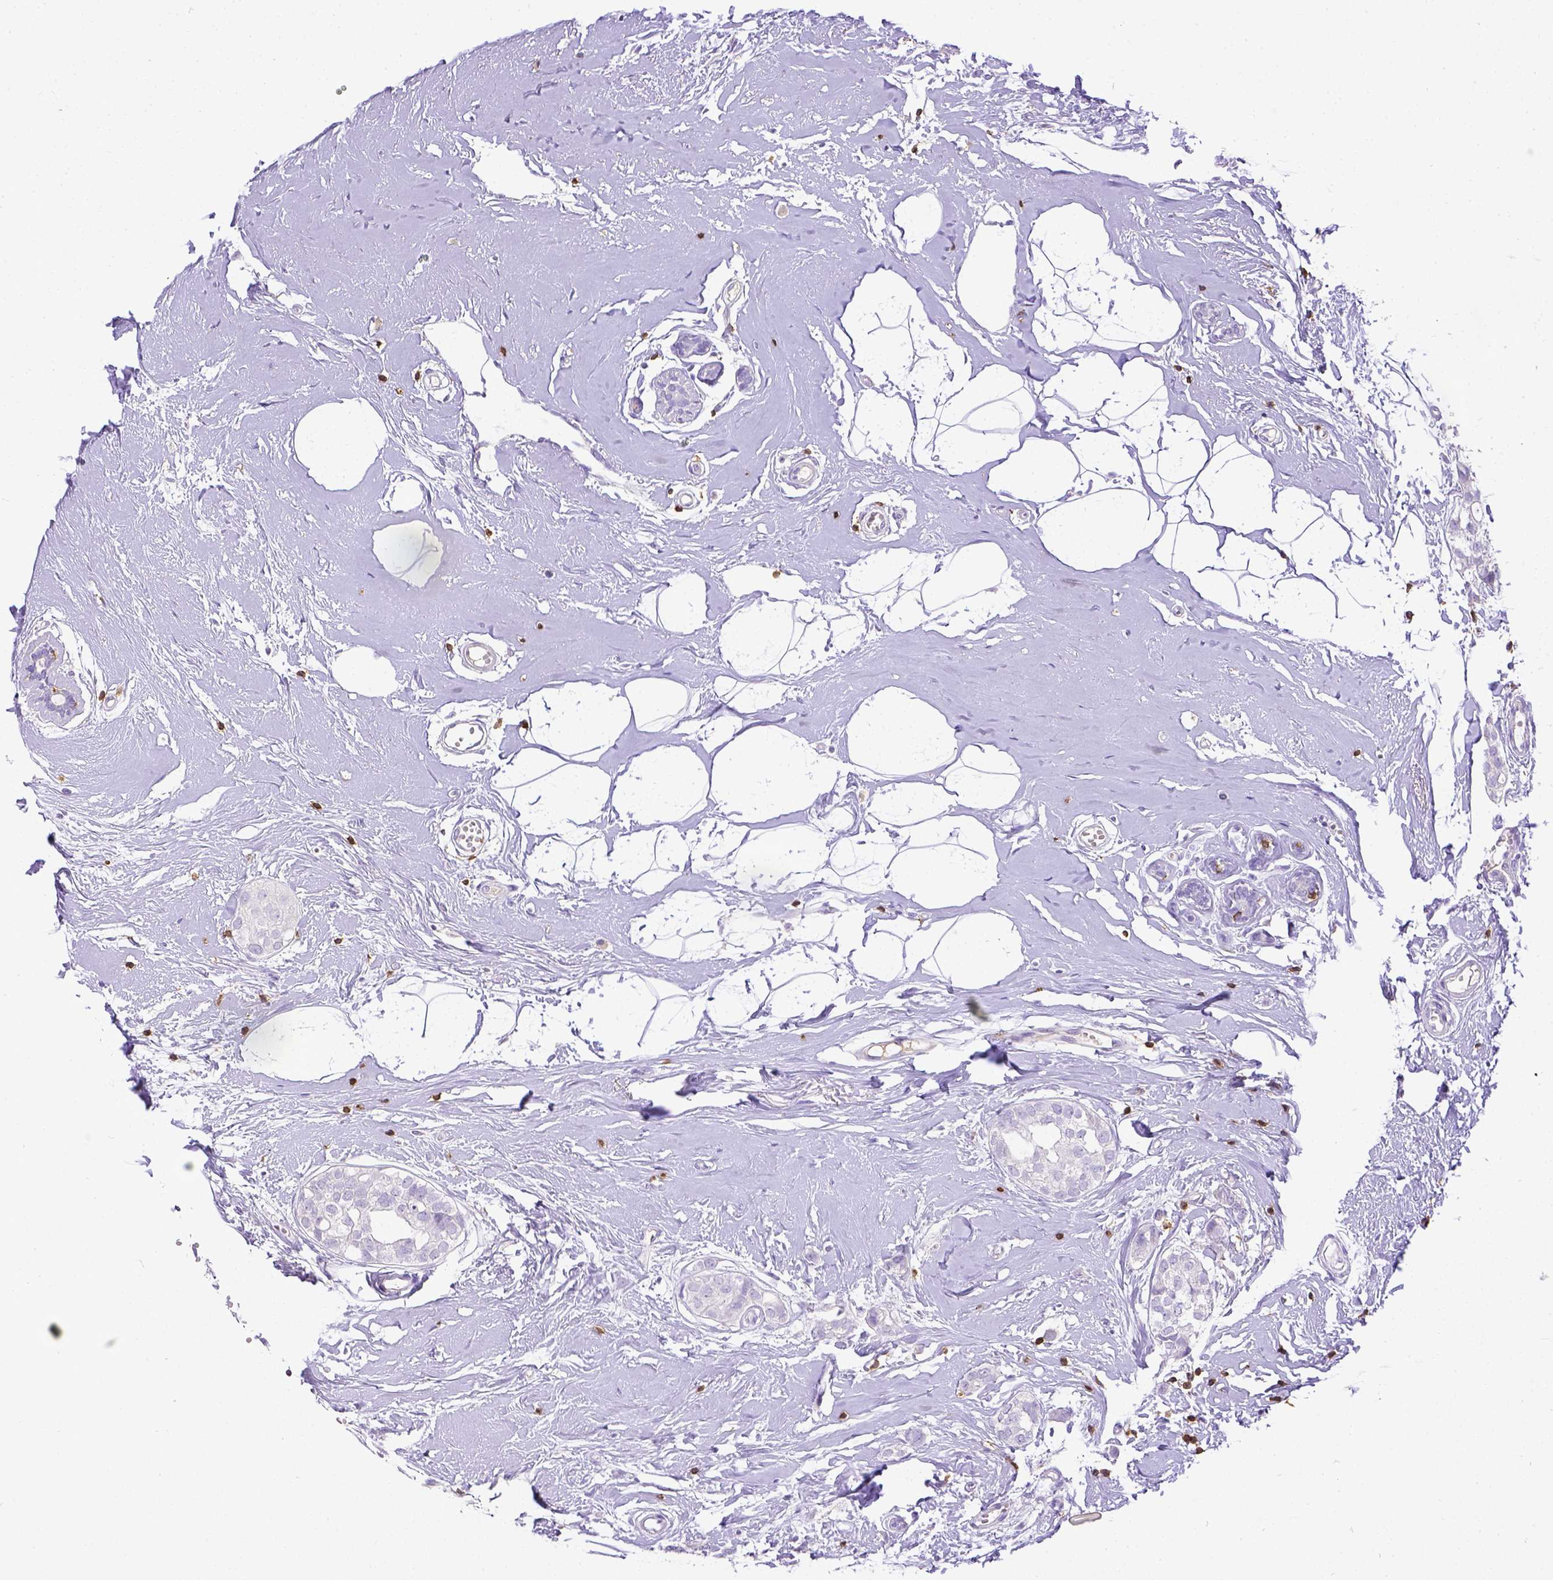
{"staining": {"intensity": "negative", "quantity": "none", "location": "none"}, "tissue": "breast cancer", "cell_type": "Tumor cells", "image_type": "cancer", "snomed": [{"axis": "morphology", "description": "Duct carcinoma"}, {"axis": "topography", "description": "Breast"}], "caption": "Immunohistochemistry (IHC) histopathology image of breast infiltrating ductal carcinoma stained for a protein (brown), which displays no positivity in tumor cells. (DAB (3,3'-diaminobenzidine) IHC with hematoxylin counter stain).", "gene": "CD3E", "patient": {"sex": "female", "age": 40}}